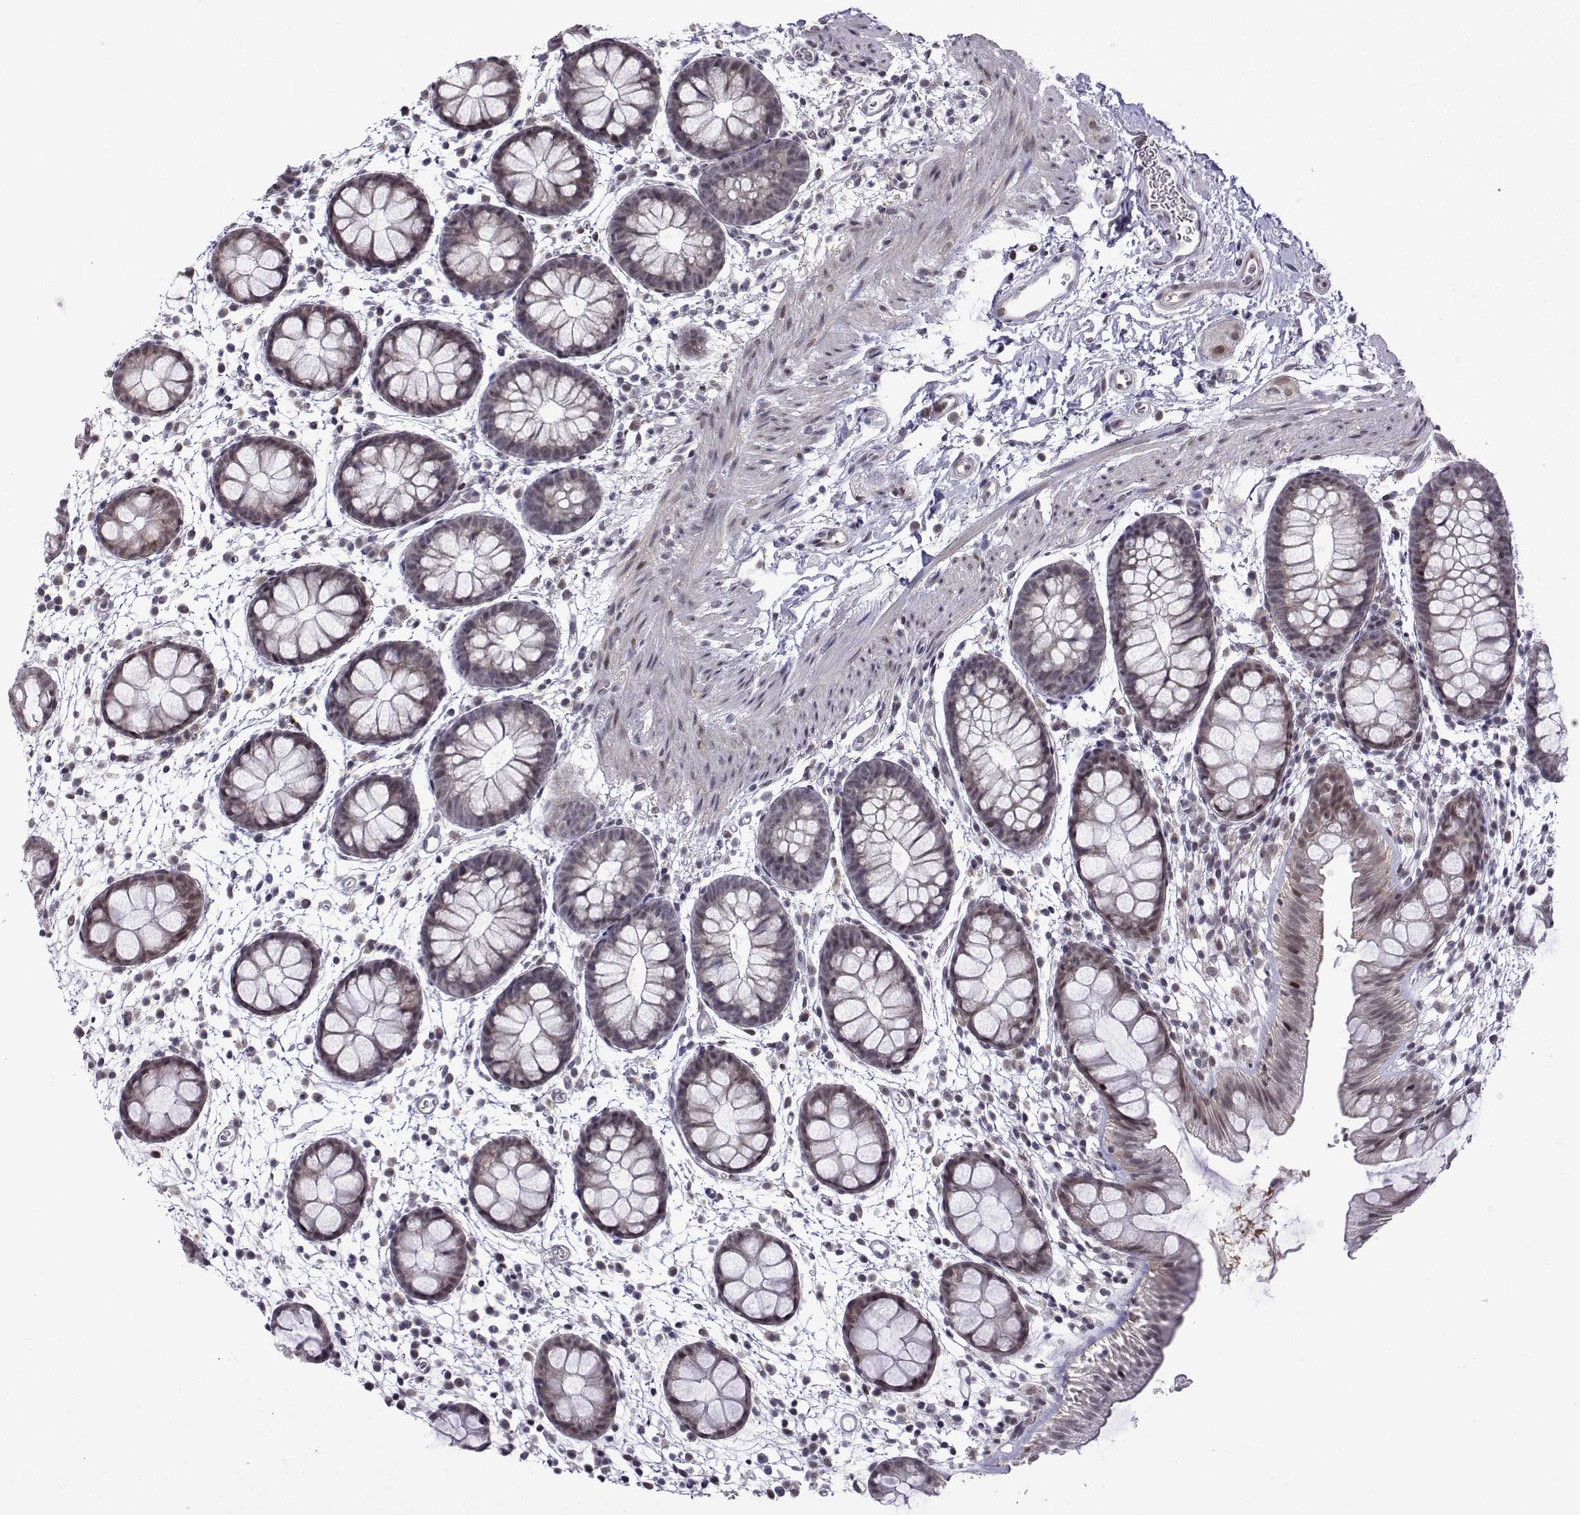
{"staining": {"intensity": "moderate", "quantity": "<25%", "location": "nuclear"}, "tissue": "rectum", "cell_type": "Glandular cells", "image_type": "normal", "snomed": [{"axis": "morphology", "description": "Normal tissue, NOS"}, {"axis": "topography", "description": "Rectum"}], "caption": "Immunohistochemical staining of benign human rectum exhibits moderate nuclear protein expression in approximately <25% of glandular cells.", "gene": "FGF3", "patient": {"sex": "male", "age": 57}}